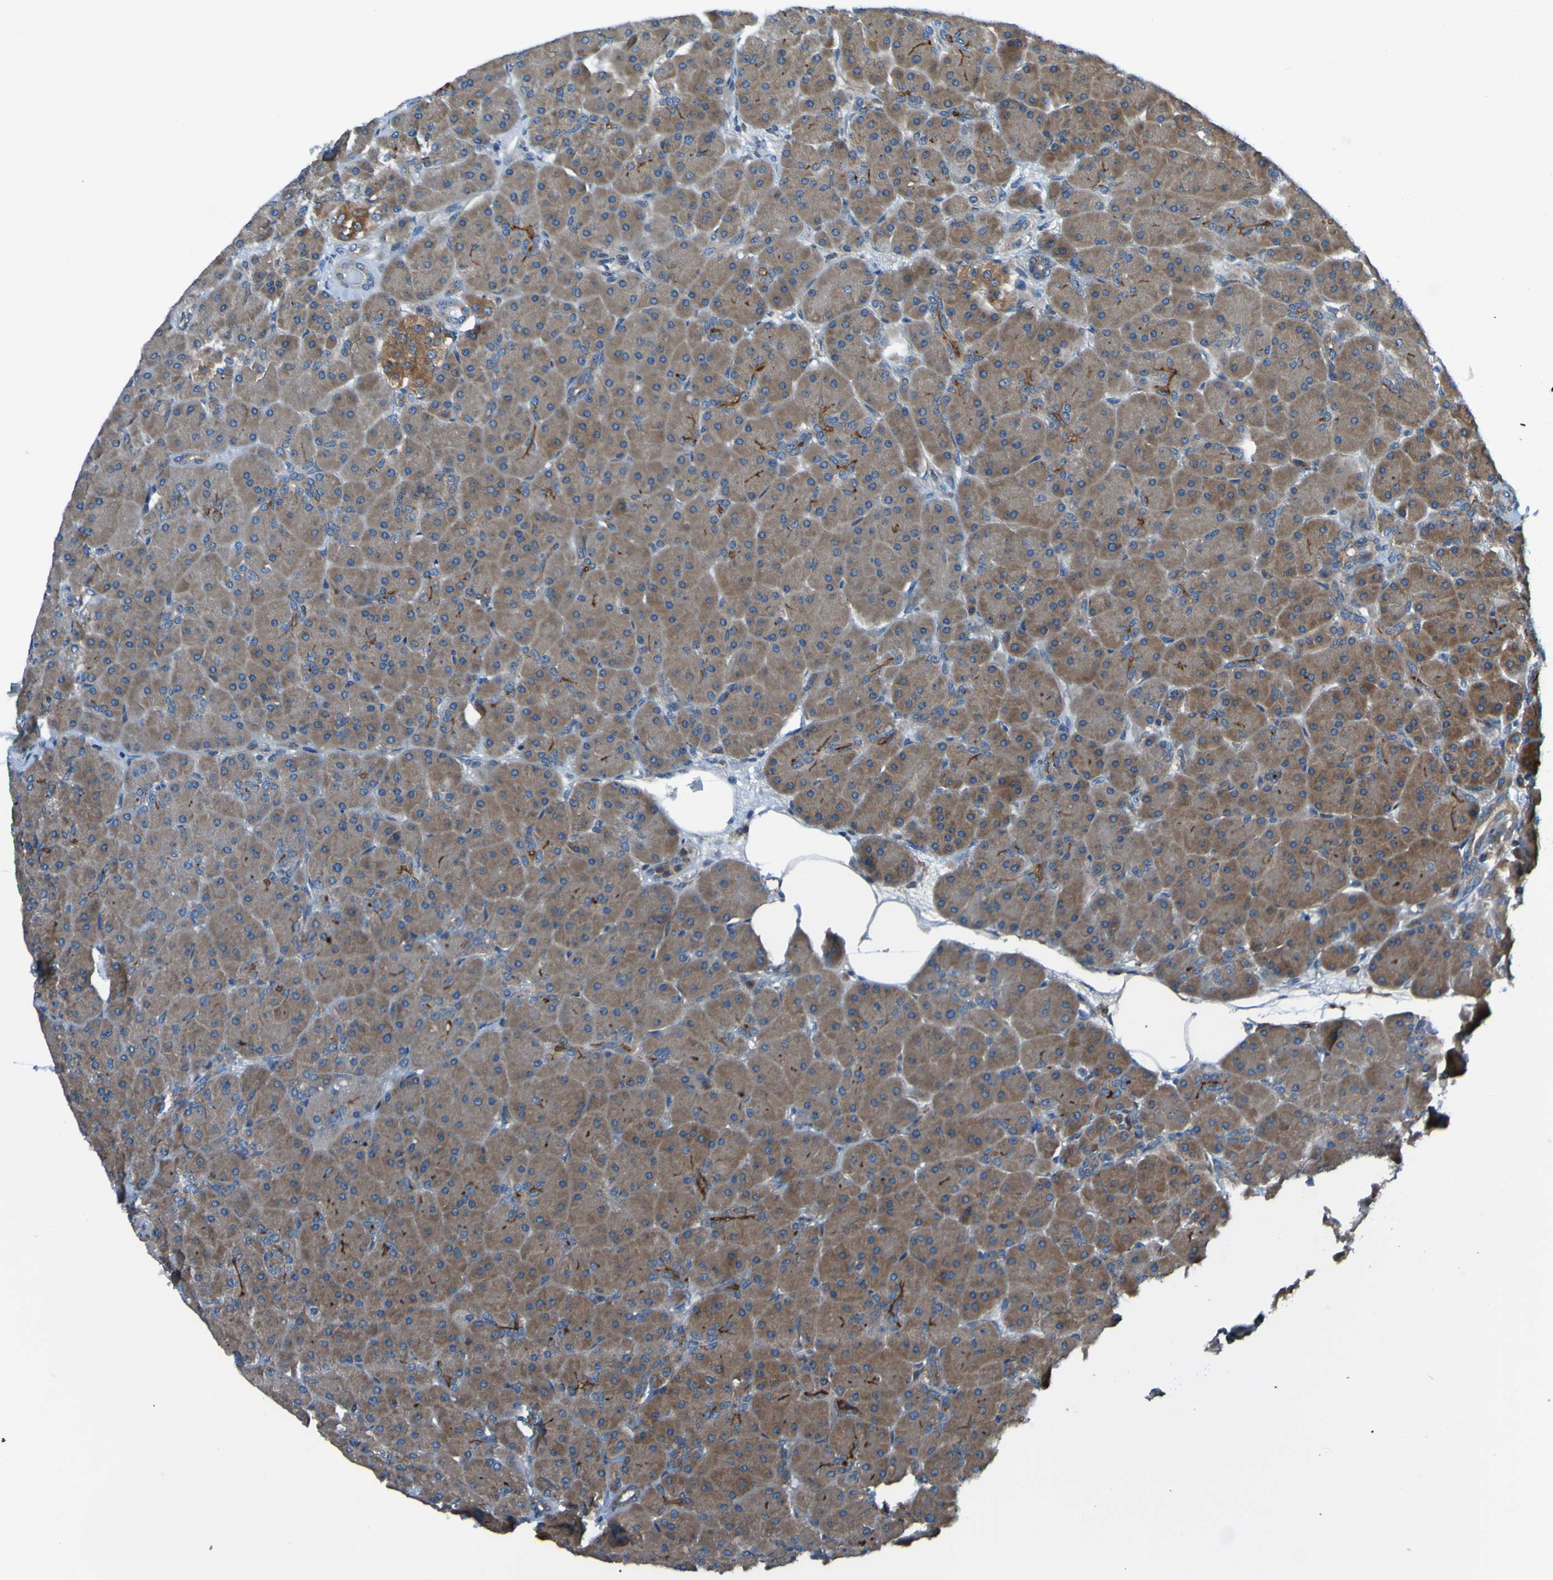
{"staining": {"intensity": "moderate", "quantity": "25%-75%", "location": "cytoplasmic/membranous"}, "tissue": "pancreas", "cell_type": "Exocrine glandular cells", "image_type": "normal", "snomed": [{"axis": "morphology", "description": "Normal tissue, NOS"}, {"axis": "topography", "description": "Pancreas"}], "caption": "This image displays IHC staining of unremarkable human pancreas, with medium moderate cytoplasmic/membranous expression in approximately 25%-75% of exocrine glandular cells.", "gene": "RAB5B", "patient": {"sex": "male", "age": 66}}